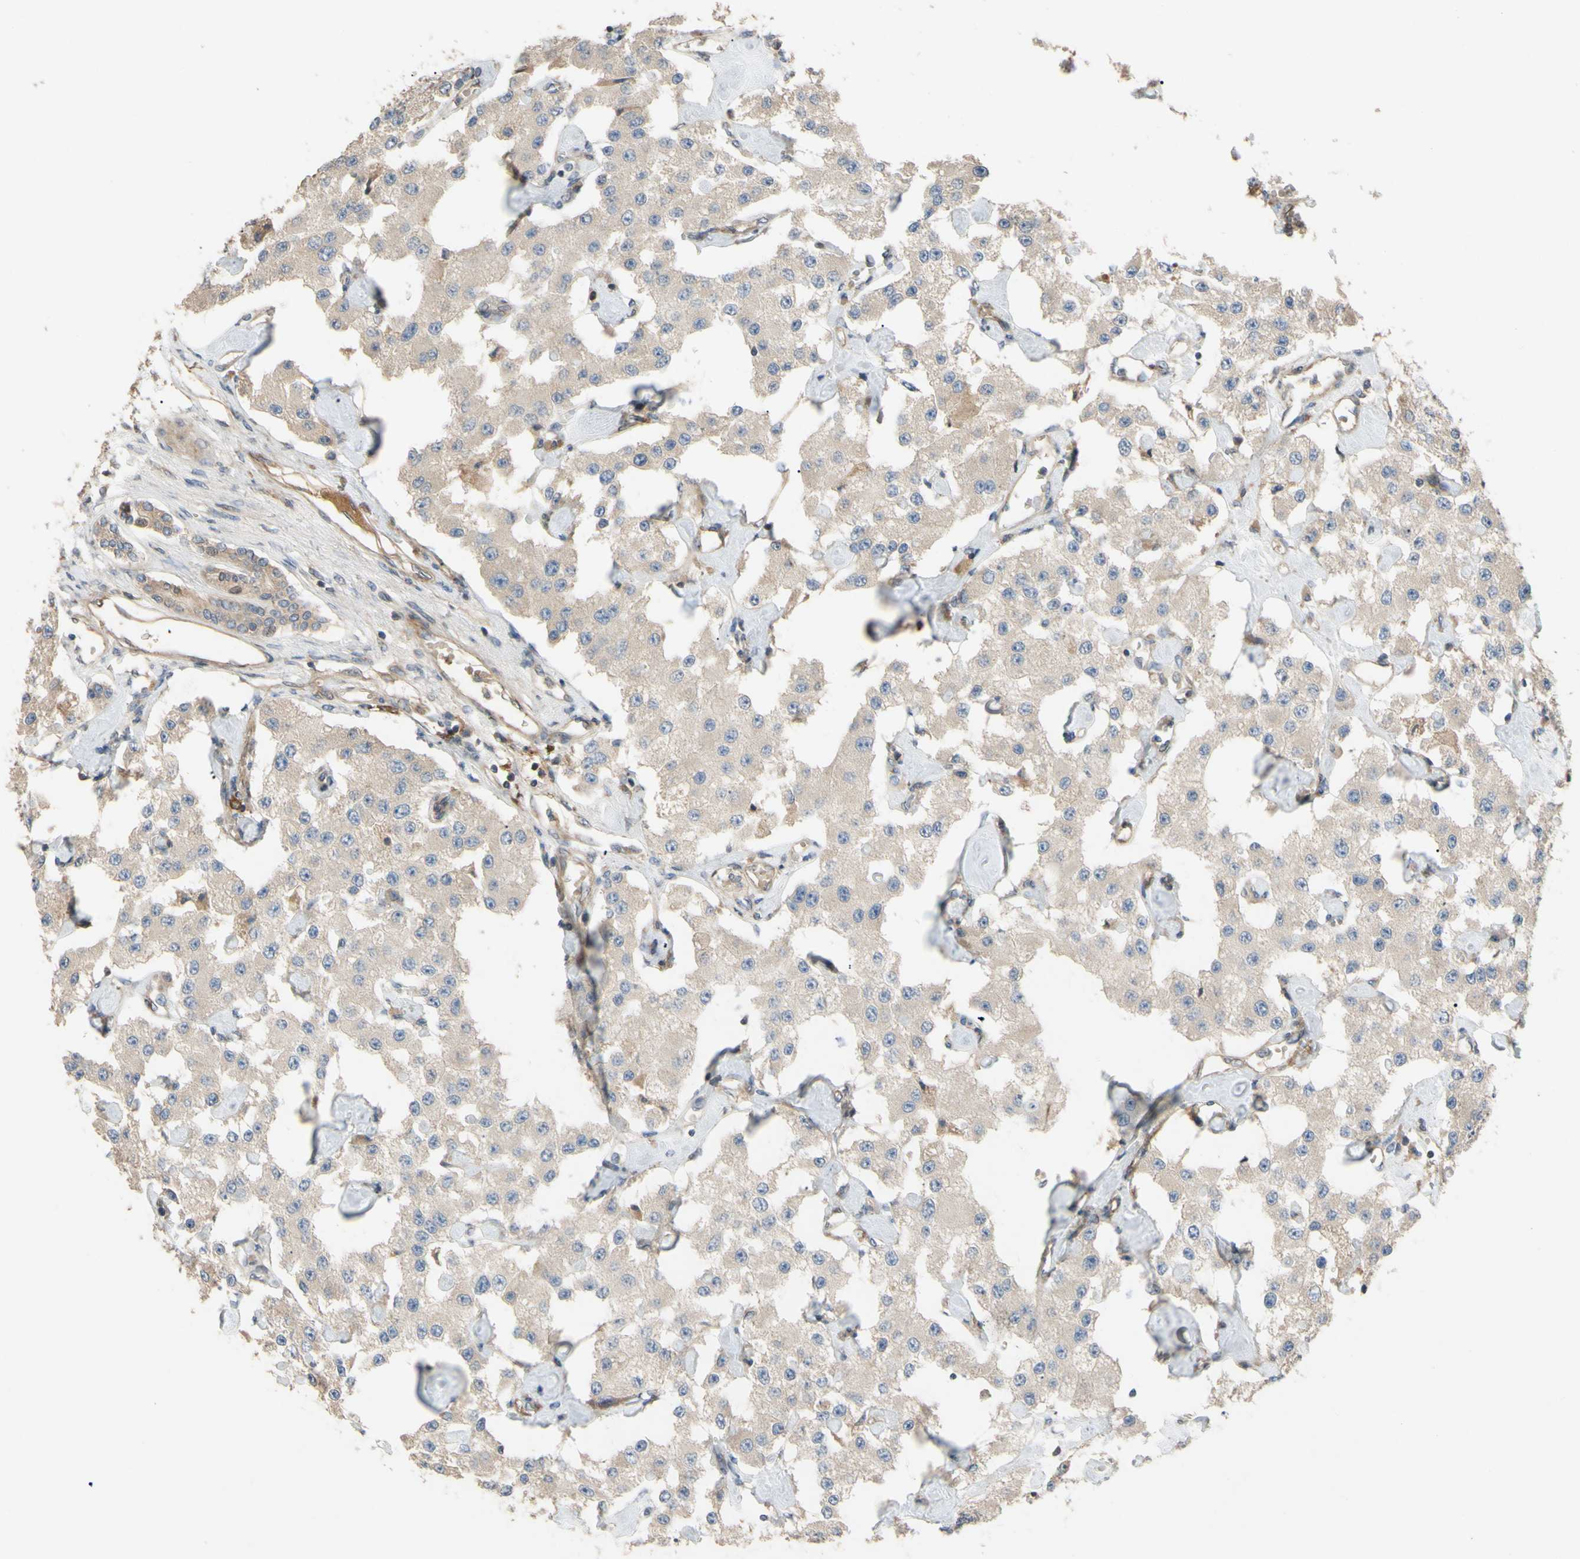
{"staining": {"intensity": "weak", "quantity": ">75%", "location": "cytoplasmic/membranous"}, "tissue": "carcinoid", "cell_type": "Tumor cells", "image_type": "cancer", "snomed": [{"axis": "morphology", "description": "Carcinoid, malignant, NOS"}, {"axis": "topography", "description": "Pancreas"}], "caption": "A high-resolution image shows IHC staining of carcinoid (malignant), which shows weak cytoplasmic/membranous staining in approximately >75% of tumor cells. (Stains: DAB in brown, nuclei in blue, Microscopy: brightfield microscopy at high magnification).", "gene": "SPTLC1", "patient": {"sex": "male", "age": 41}}